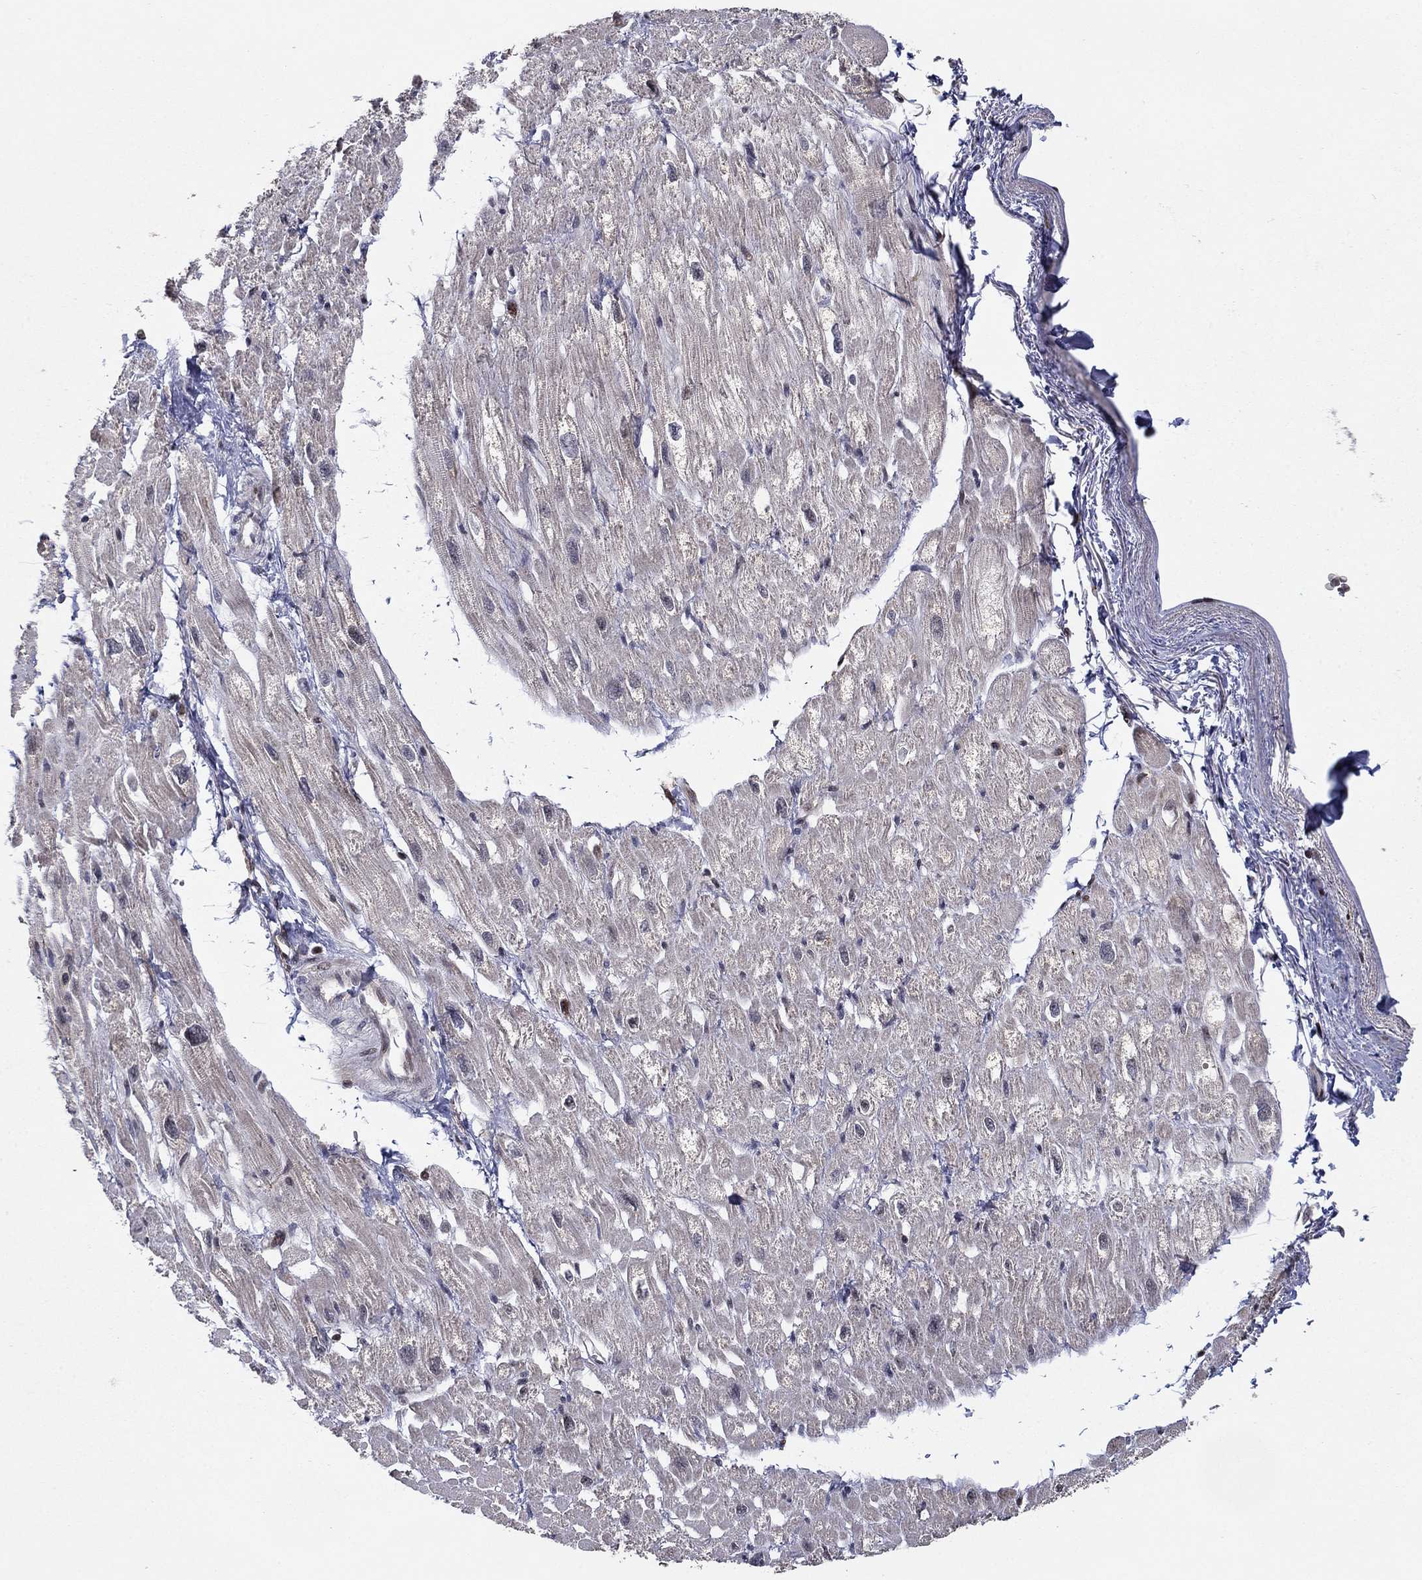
{"staining": {"intensity": "negative", "quantity": "none", "location": "none"}, "tissue": "heart muscle", "cell_type": "Cardiomyocytes", "image_type": "normal", "snomed": [{"axis": "morphology", "description": "Normal tissue, NOS"}, {"axis": "topography", "description": "Heart"}], "caption": "Cardiomyocytes show no significant staining in normal heart muscle. (Brightfield microscopy of DAB (3,3'-diaminobenzidine) immunohistochemistry (IHC) at high magnification).", "gene": "LPCAT4", "patient": {"sex": "male", "age": 66}}